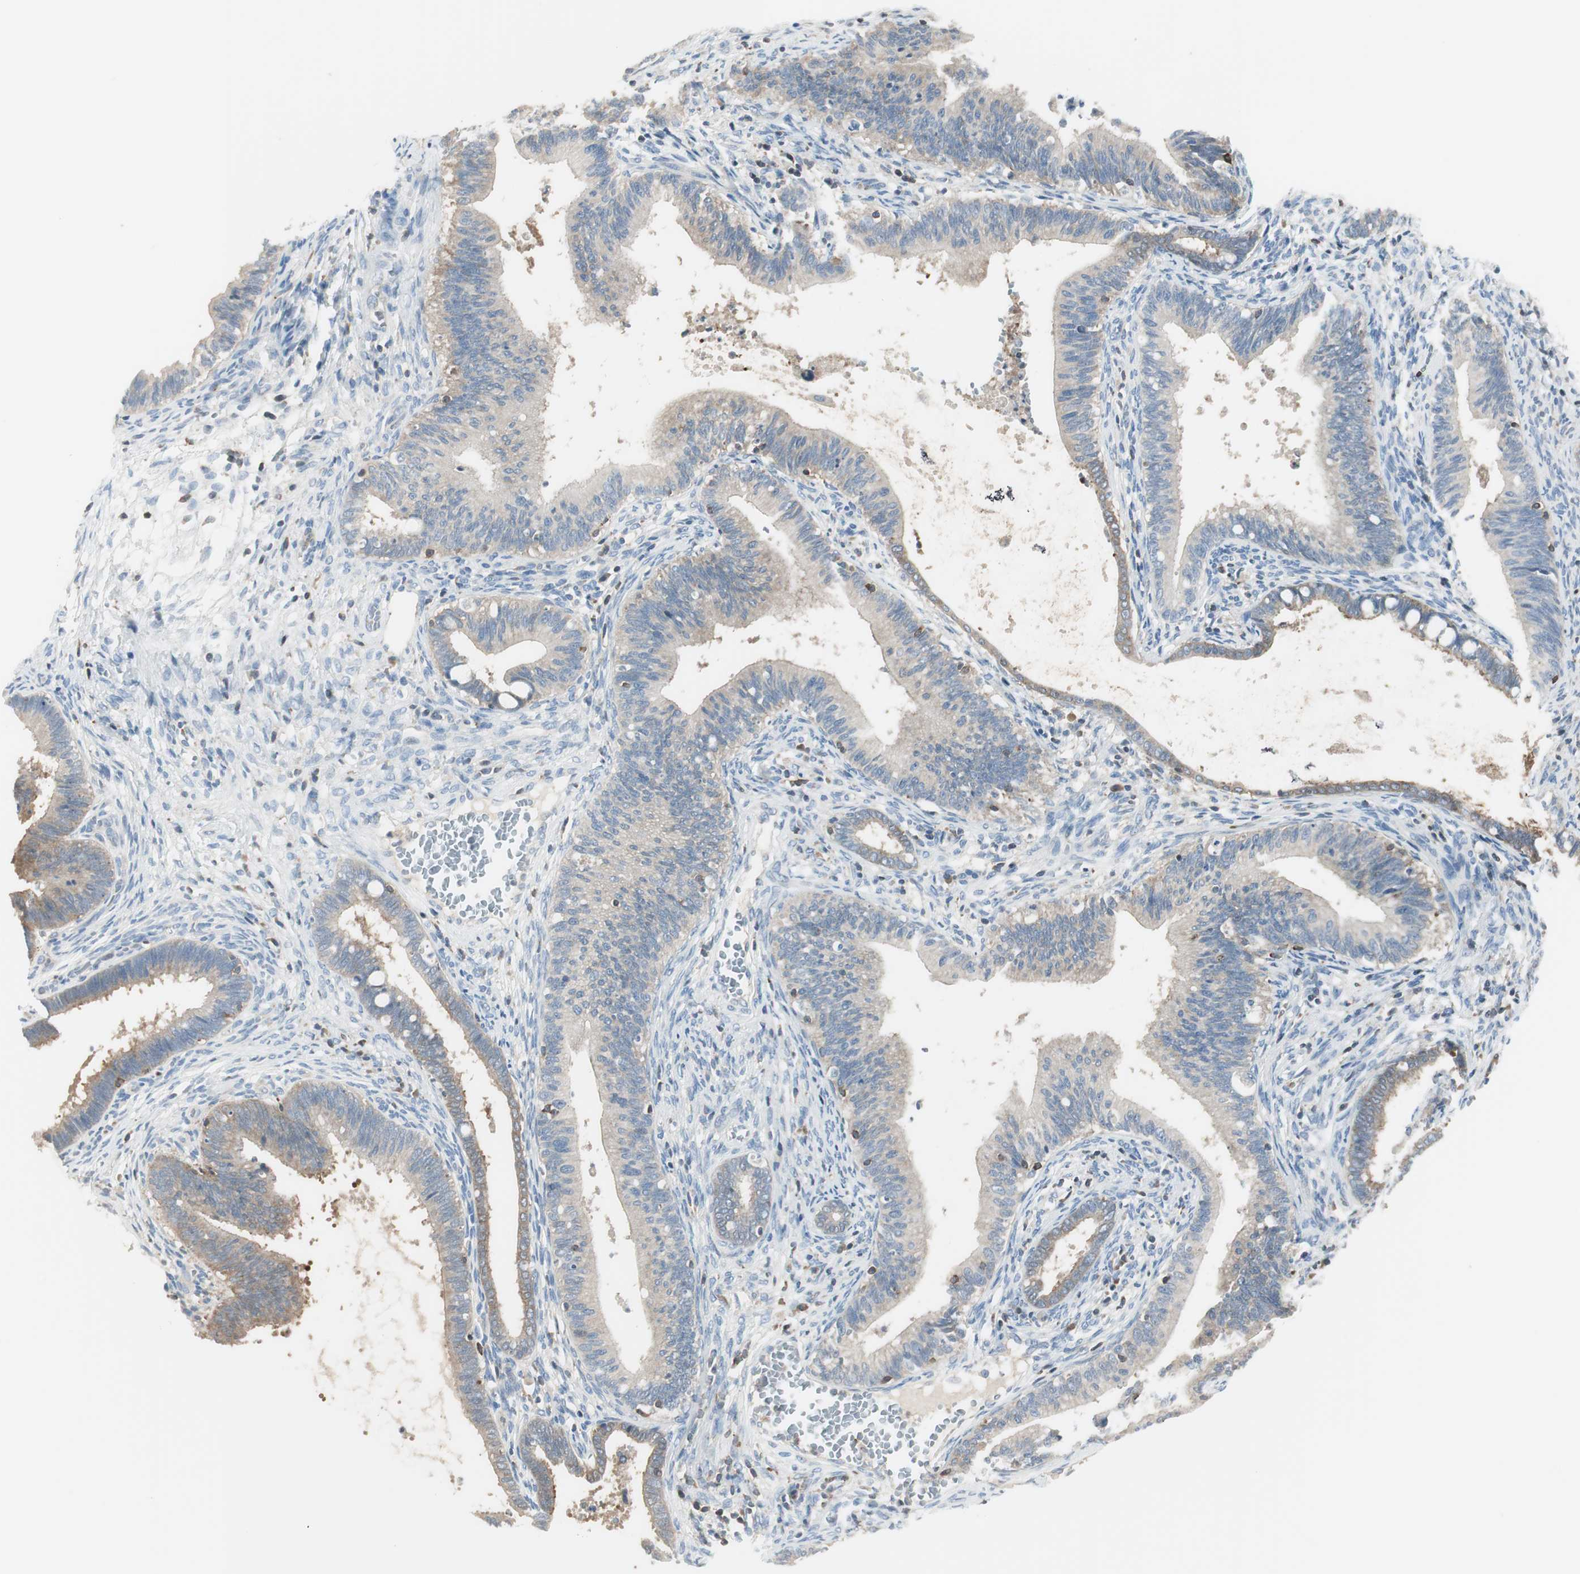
{"staining": {"intensity": "weak", "quantity": "25%-75%", "location": "cytoplasmic/membranous"}, "tissue": "cervical cancer", "cell_type": "Tumor cells", "image_type": "cancer", "snomed": [{"axis": "morphology", "description": "Adenocarcinoma, NOS"}, {"axis": "topography", "description": "Cervix"}], "caption": "A photomicrograph of adenocarcinoma (cervical) stained for a protein demonstrates weak cytoplasmic/membranous brown staining in tumor cells. (brown staining indicates protein expression, while blue staining denotes nuclei).", "gene": "SLC9A3R1", "patient": {"sex": "female", "age": 44}}